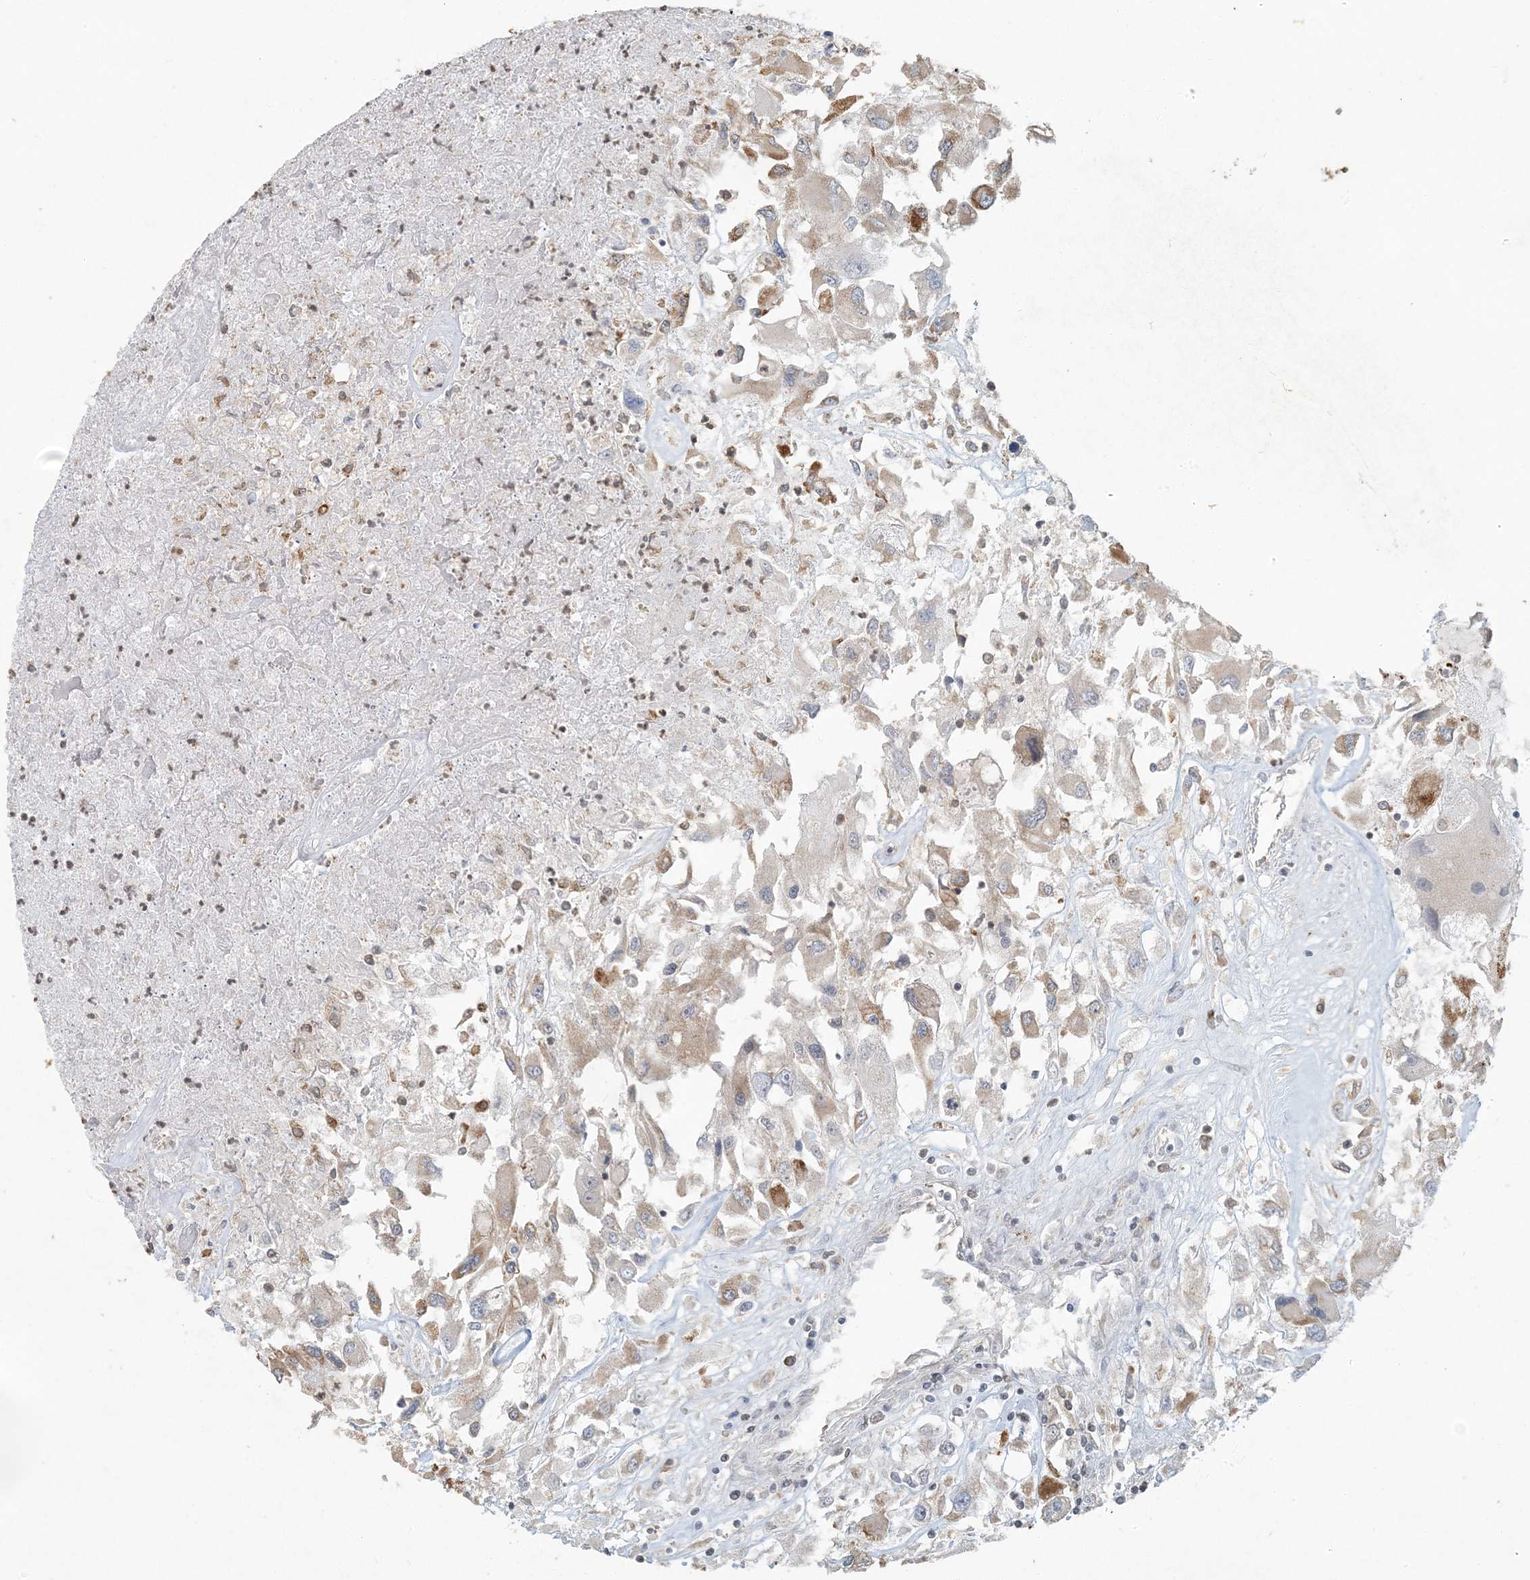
{"staining": {"intensity": "moderate", "quantity": "25%-75%", "location": "cytoplasmic/membranous"}, "tissue": "renal cancer", "cell_type": "Tumor cells", "image_type": "cancer", "snomed": [{"axis": "morphology", "description": "Adenocarcinoma, NOS"}, {"axis": "topography", "description": "Kidney"}], "caption": "Immunohistochemical staining of renal cancer demonstrates medium levels of moderate cytoplasmic/membranous protein staining in about 25%-75% of tumor cells. (Stains: DAB in brown, nuclei in blue, Microscopy: brightfield microscopy at high magnification).", "gene": "AK9", "patient": {"sex": "female", "age": 52}}